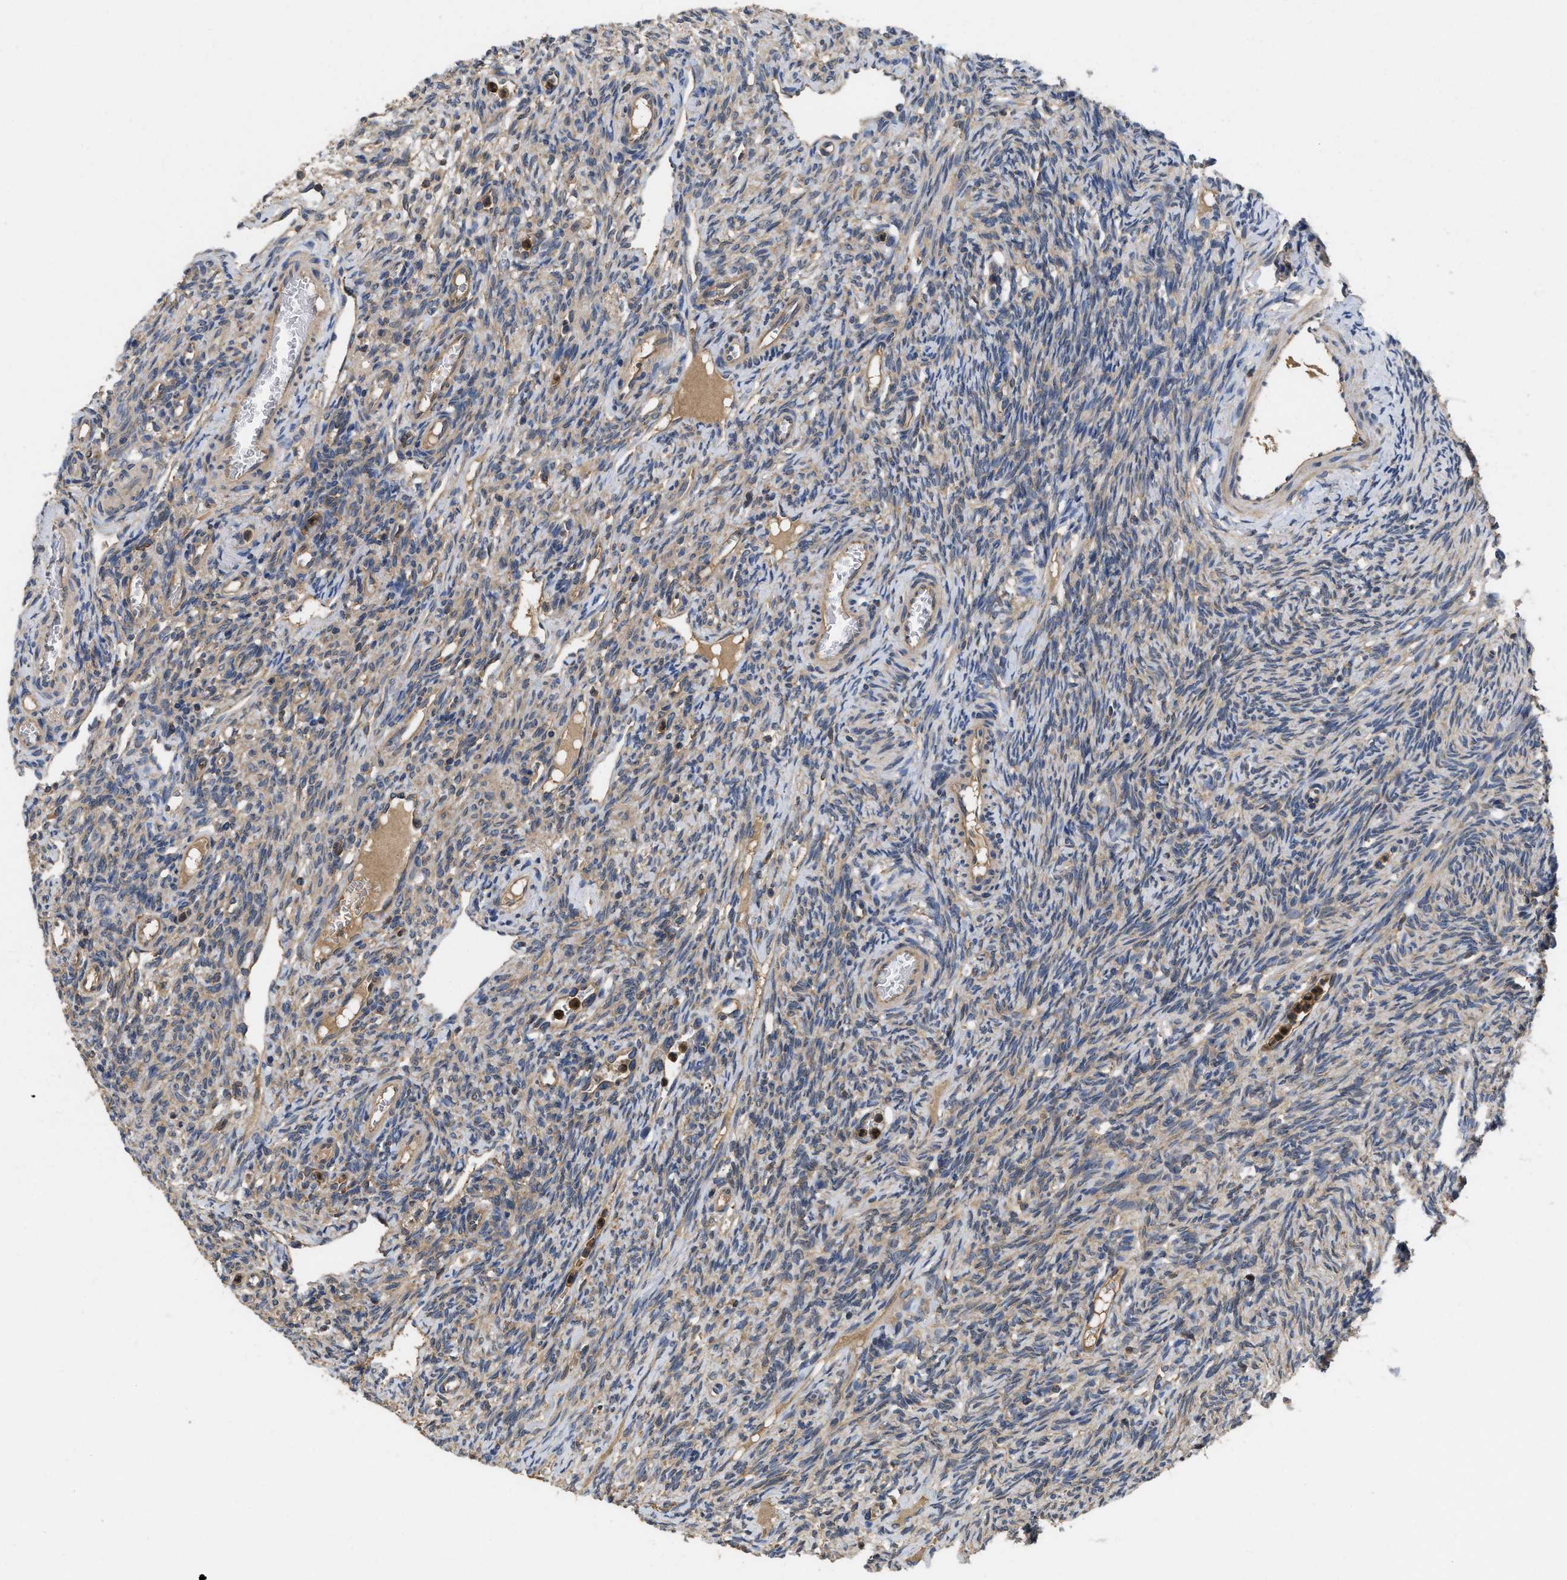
{"staining": {"intensity": "moderate", "quantity": ">75%", "location": "cytoplasmic/membranous"}, "tissue": "ovary", "cell_type": "Follicle cells", "image_type": "normal", "snomed": [{"axis": "morphology", "description": "Normal tissue, NOS"}, {"axis": "topography", "description": "Ovary"}], "caption": "Moderate cytoplasmic/membranous expression for a protein is present in about >75% of follicle cells of benign ovary using immunohistochemistry.", "gene": "RNF216", "patient": {"sex": "female", "age": 33}}